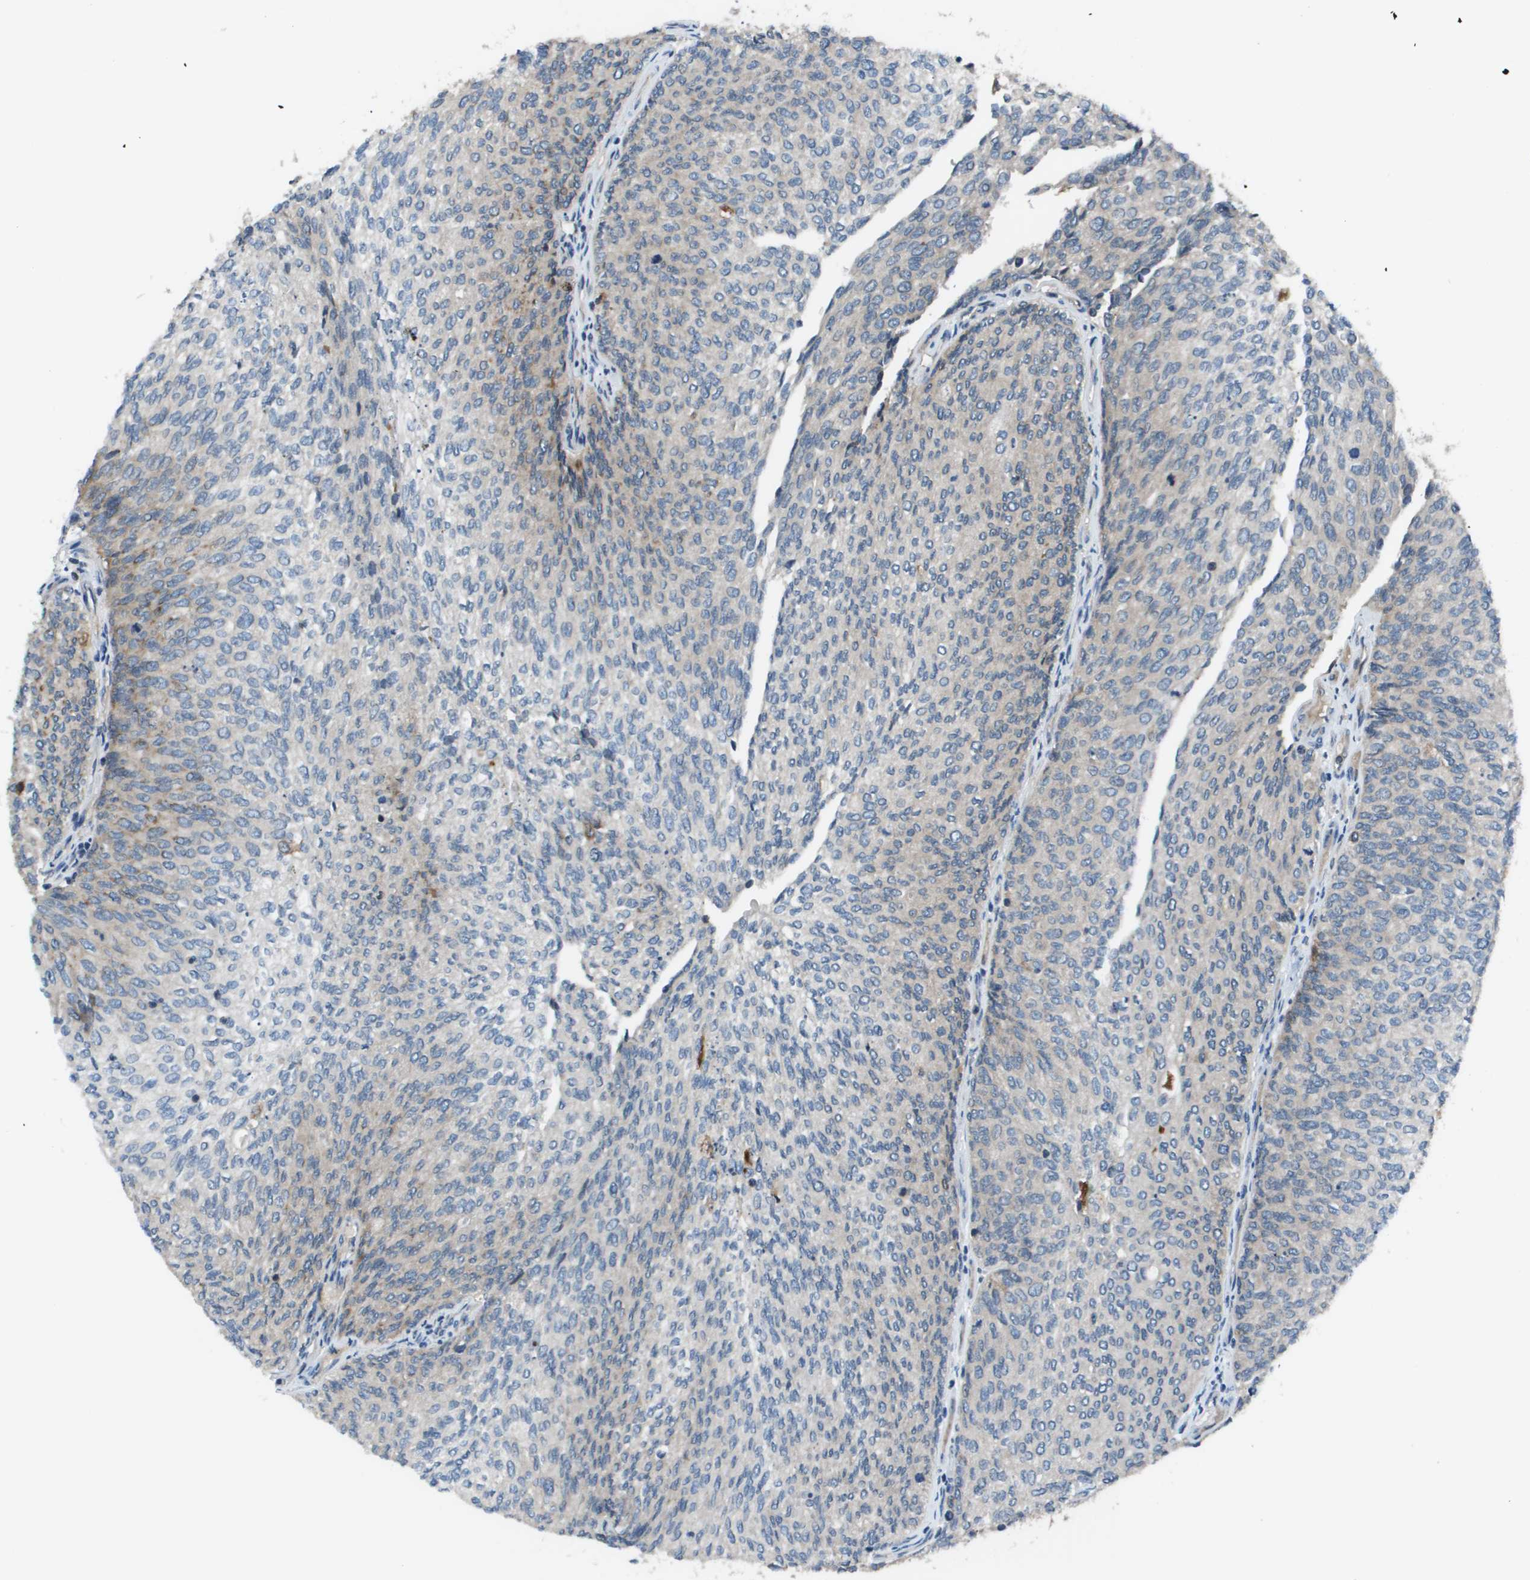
{"staining": {"intensity": "weak", "quantity": "<25%", "location": "cytoplasmic/membranous"}, "tissue": "urothelial cancer", "cell_type": "Tumor cells", "image_type": "cancer", "snomed": [{"axis": "morphology", "description": "Urothelial carcinoma, Low grade"}, {"axis": "topography", "description": "Urinary bladder"}], "caption": "Immunohistochemical staining of urothelial cancer shows no significant positivity in tumor cells. (IHC, brightfield microscopy, high magnification).", "gene": "EIF3B", "patient": {"sex": "female", "age": 79}}